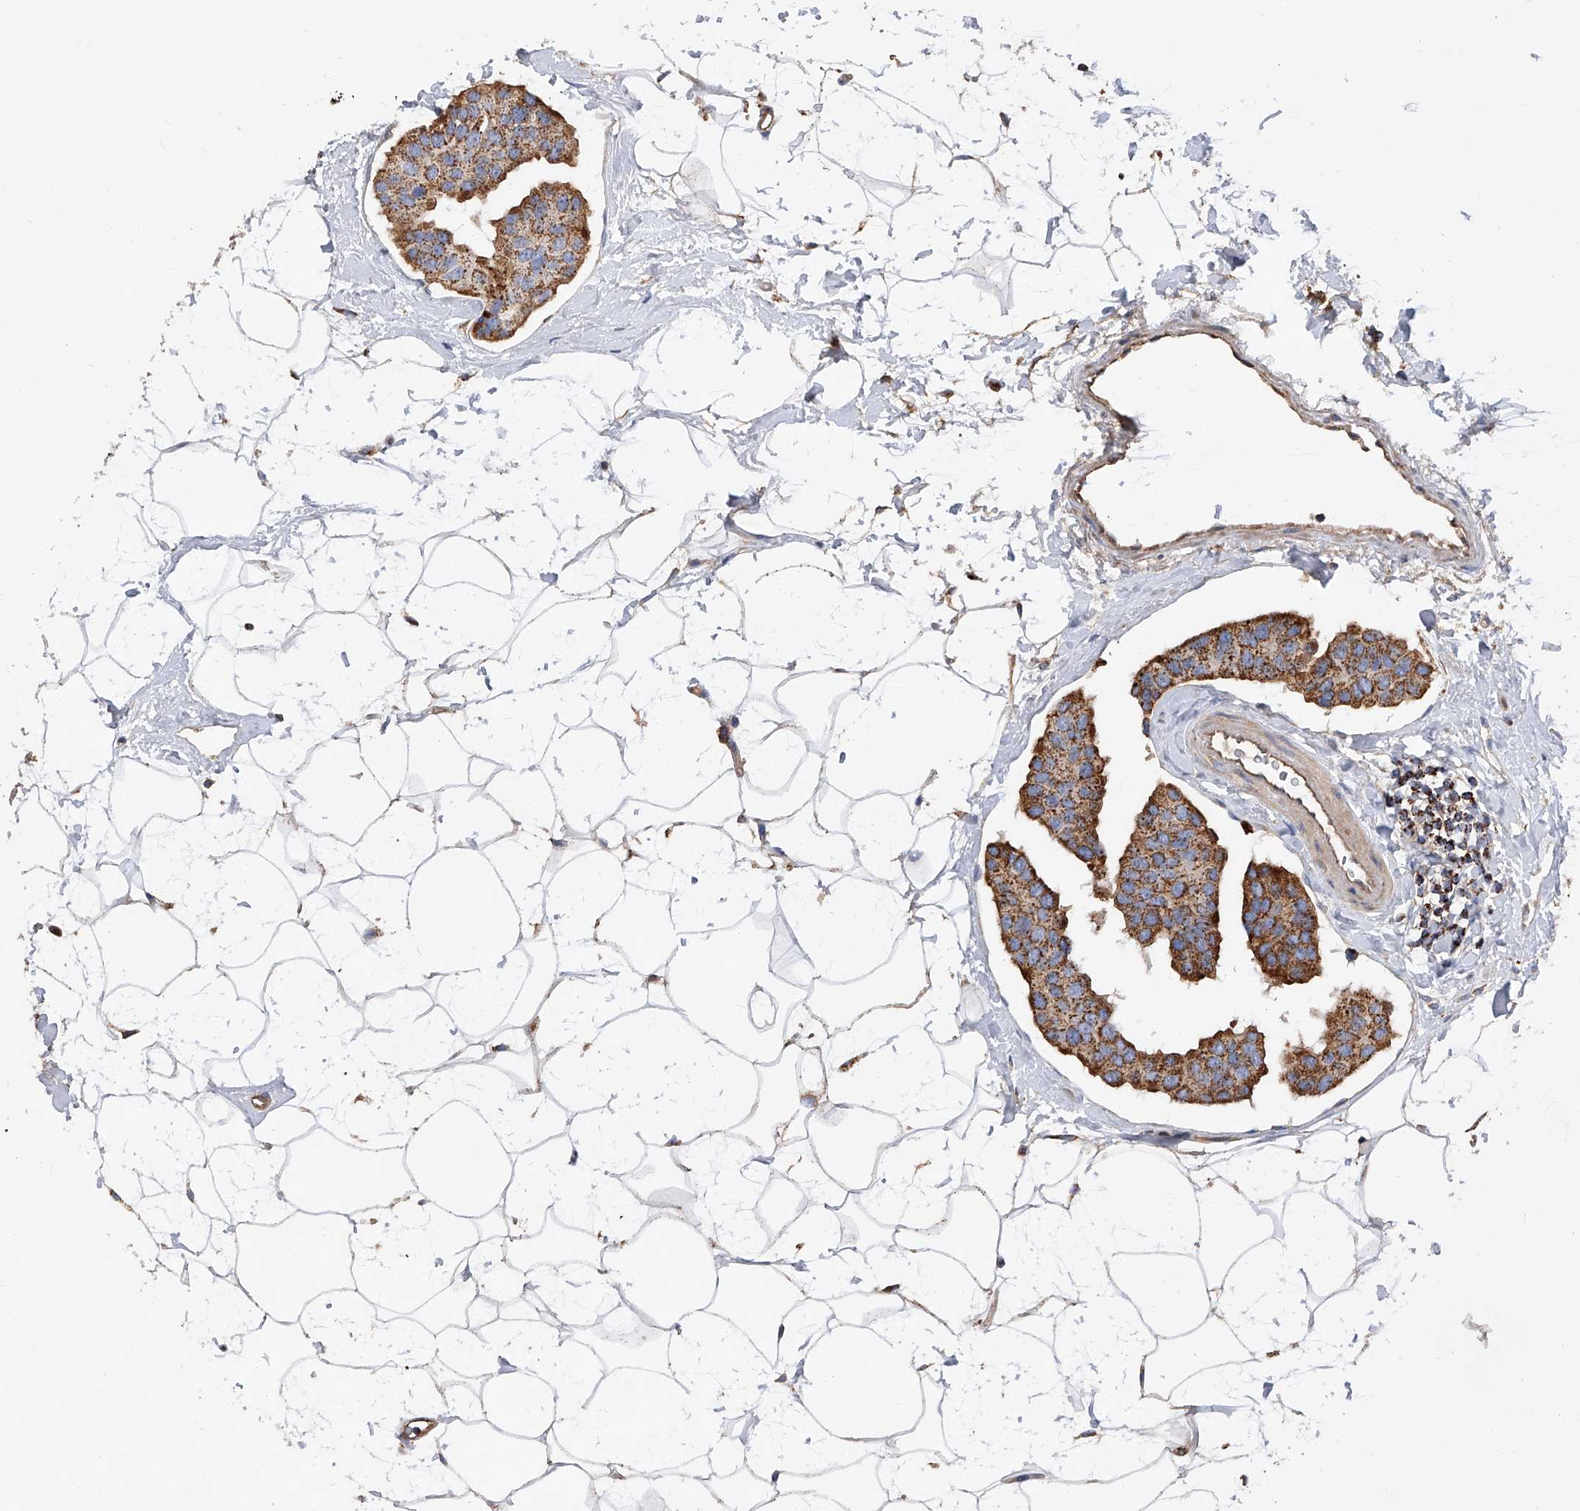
{"staining": {"intensity": "strong", "quantity": ">75%", "location": "cytoplasmic/membranous"}, "tissue": "breast cancer", "cell_type": "Tumor cells", "image_type": "cancer", "snomed": [{"axis": "morphology", "description": "Normal tissue, NOS"}, {"axis": "morphology", "description": "Duct carcinoma"}, {"axis": "topography", "description": "Breast"}], "caption": "The micrograph demonstrates immunohistochemical staining of infiltrating ductal carcinoma (breast). There is strong cytoplasmic/membranous staining is present in approximately >75% of tumor cells. The staining was performed using DAB (3,3'-diaminobenzidine) to visualize the protein expression in brown, while the nuclei were stained in blue with hematoxylin (Magnification: 20x).", "gene": "PDSS2", "patient": {"sex": "female", "age": 39}}